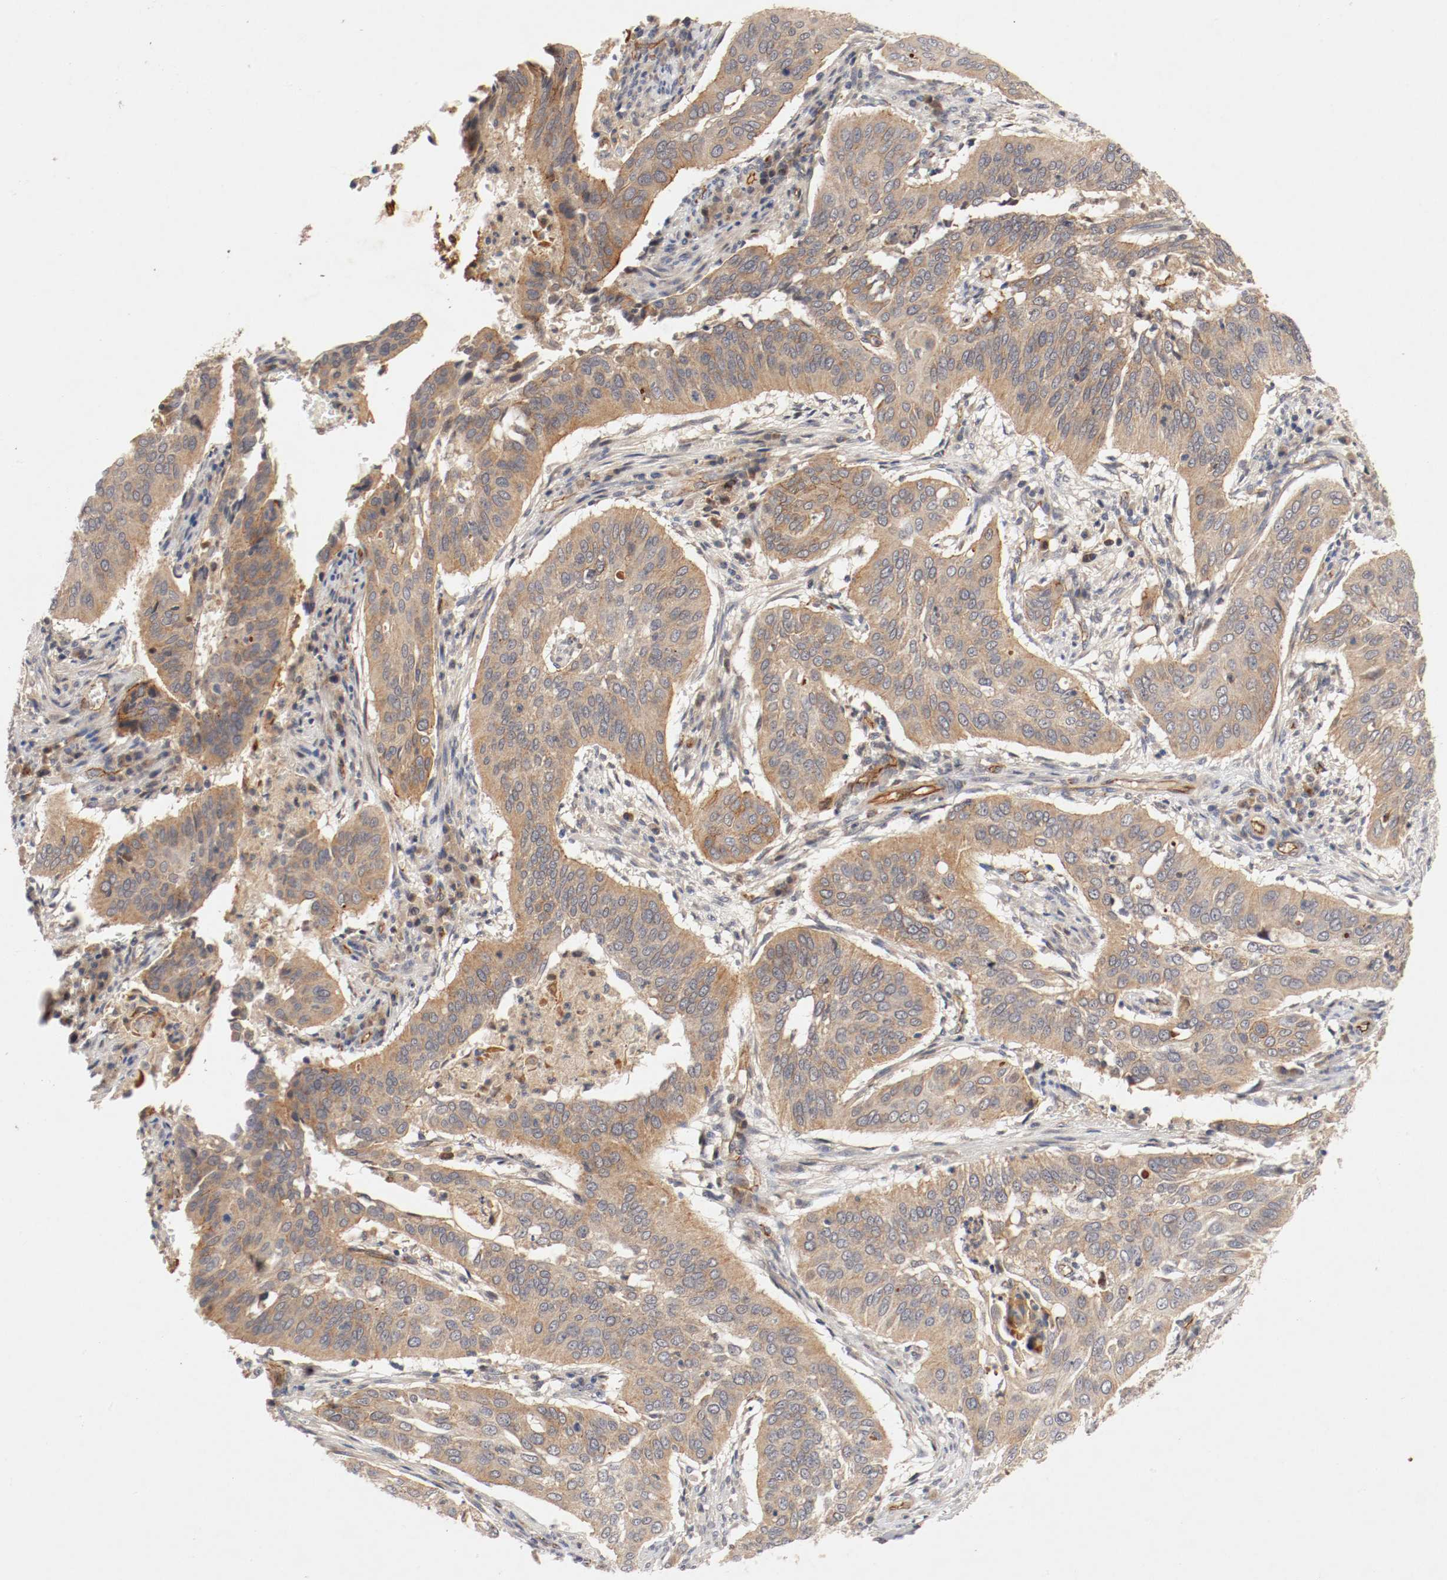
{"staining": {"intensity": "weak", "quantity": ">75%", "location": "cytoplasmic/membranous"}, "tissue": "cervical cancer", "cell_type": "Tumor cells", "image_type": "cancer", "snomed": [{"axis": "morphology", "description": "Squamous cell carcinoma, NOS"}, {"axis": "topography", "description": "Cervix"}], "caption": "This micrograph shows immunohistochemistry (IHC) staining of human cervical cancer (squamous cell carcinoma), with low weak cytoplasmic/membranous positivity in about >75% of tumor cells.", "gene": "TYK2", "patient": {"sex": "female", "age": 39}}